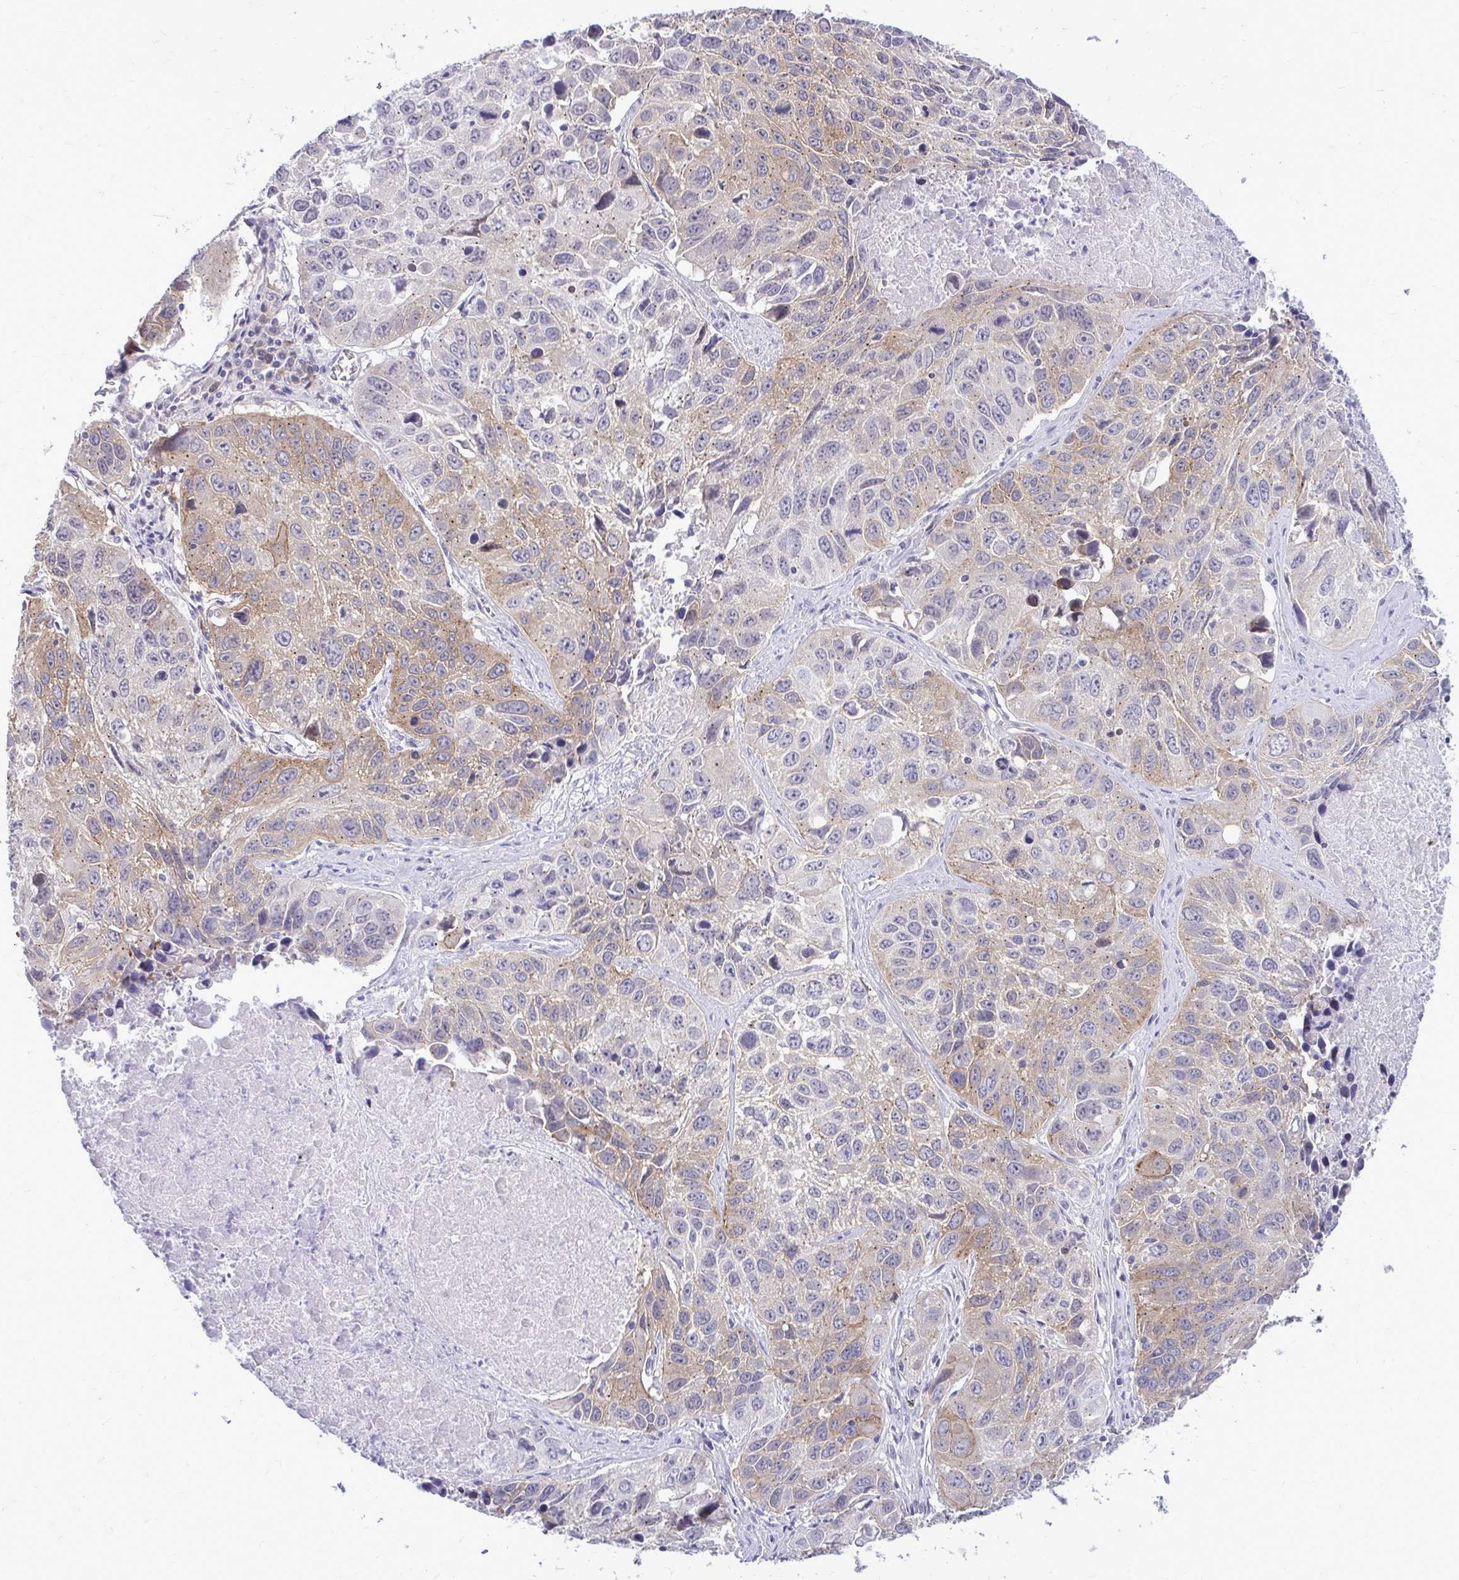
{"staining": {"intensity": "moderate", "quantity": "25%-75%", "location": "cytoplasmic/membranous"}, "tissue": "lung cancer", "cell_type": "Tumor cells", "image_type": "cancer", "snomed": [{"axis": "morphology", "description": "Squamous cell carcinoma, NOS"}, {"axis": "topography", "description": "Lung"}], "caption": "Moderate cytoplasmic/membranous expression is appreciated in about 25%-75% of tumor cells in squamous cell carcinoma (lung). (DAB IHC, brown staining for protein, blue staining for nuclei).", "gene": "SPTBN2", "patient": {"sex": "female", "age": 61}}